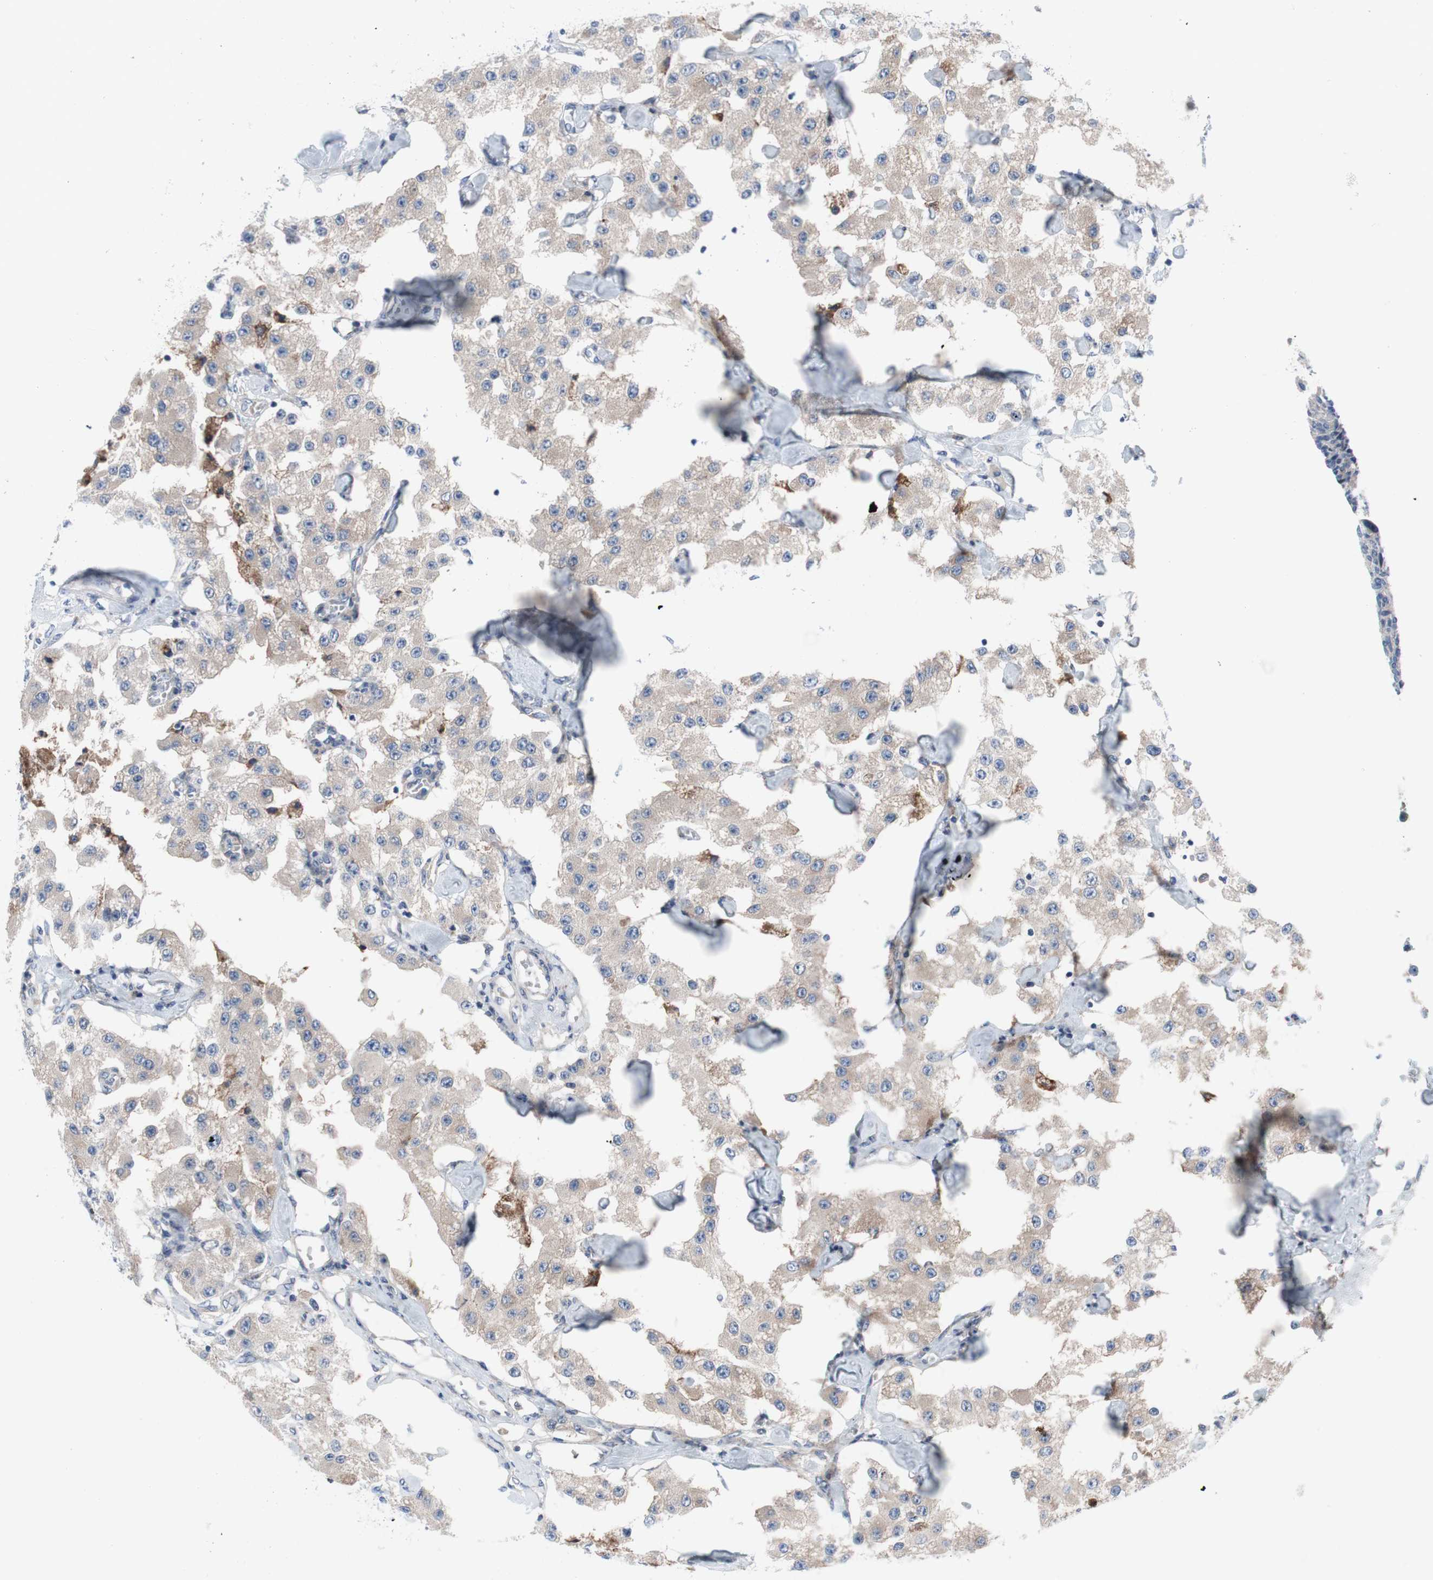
{"staining": {"intensity": "weak", "quantity": ">75%", "location": "cytoplasmic/membranous"}, "tissue": "carcinoid", "cell_type": "Tumor cells", "image_type": "cancer", "snomed": [{"axis": "morphology", "description": "Carcinoid, malignant, NOS"}, {"axis": "topography", "description": "Pancreas"}], "caption": "A high-resolution image shows immunohistochemistry staining of carcinoid, which demonstrates weak cytoplasmic/membranous expression in approximately >75% of tumor cells. (DAB (3,3'-diaminobenzidine) = brown stain, brightfield microscopy at high magnification).", "gene": "KANSL1", "patient": {"sex": "male", "age": 41}}